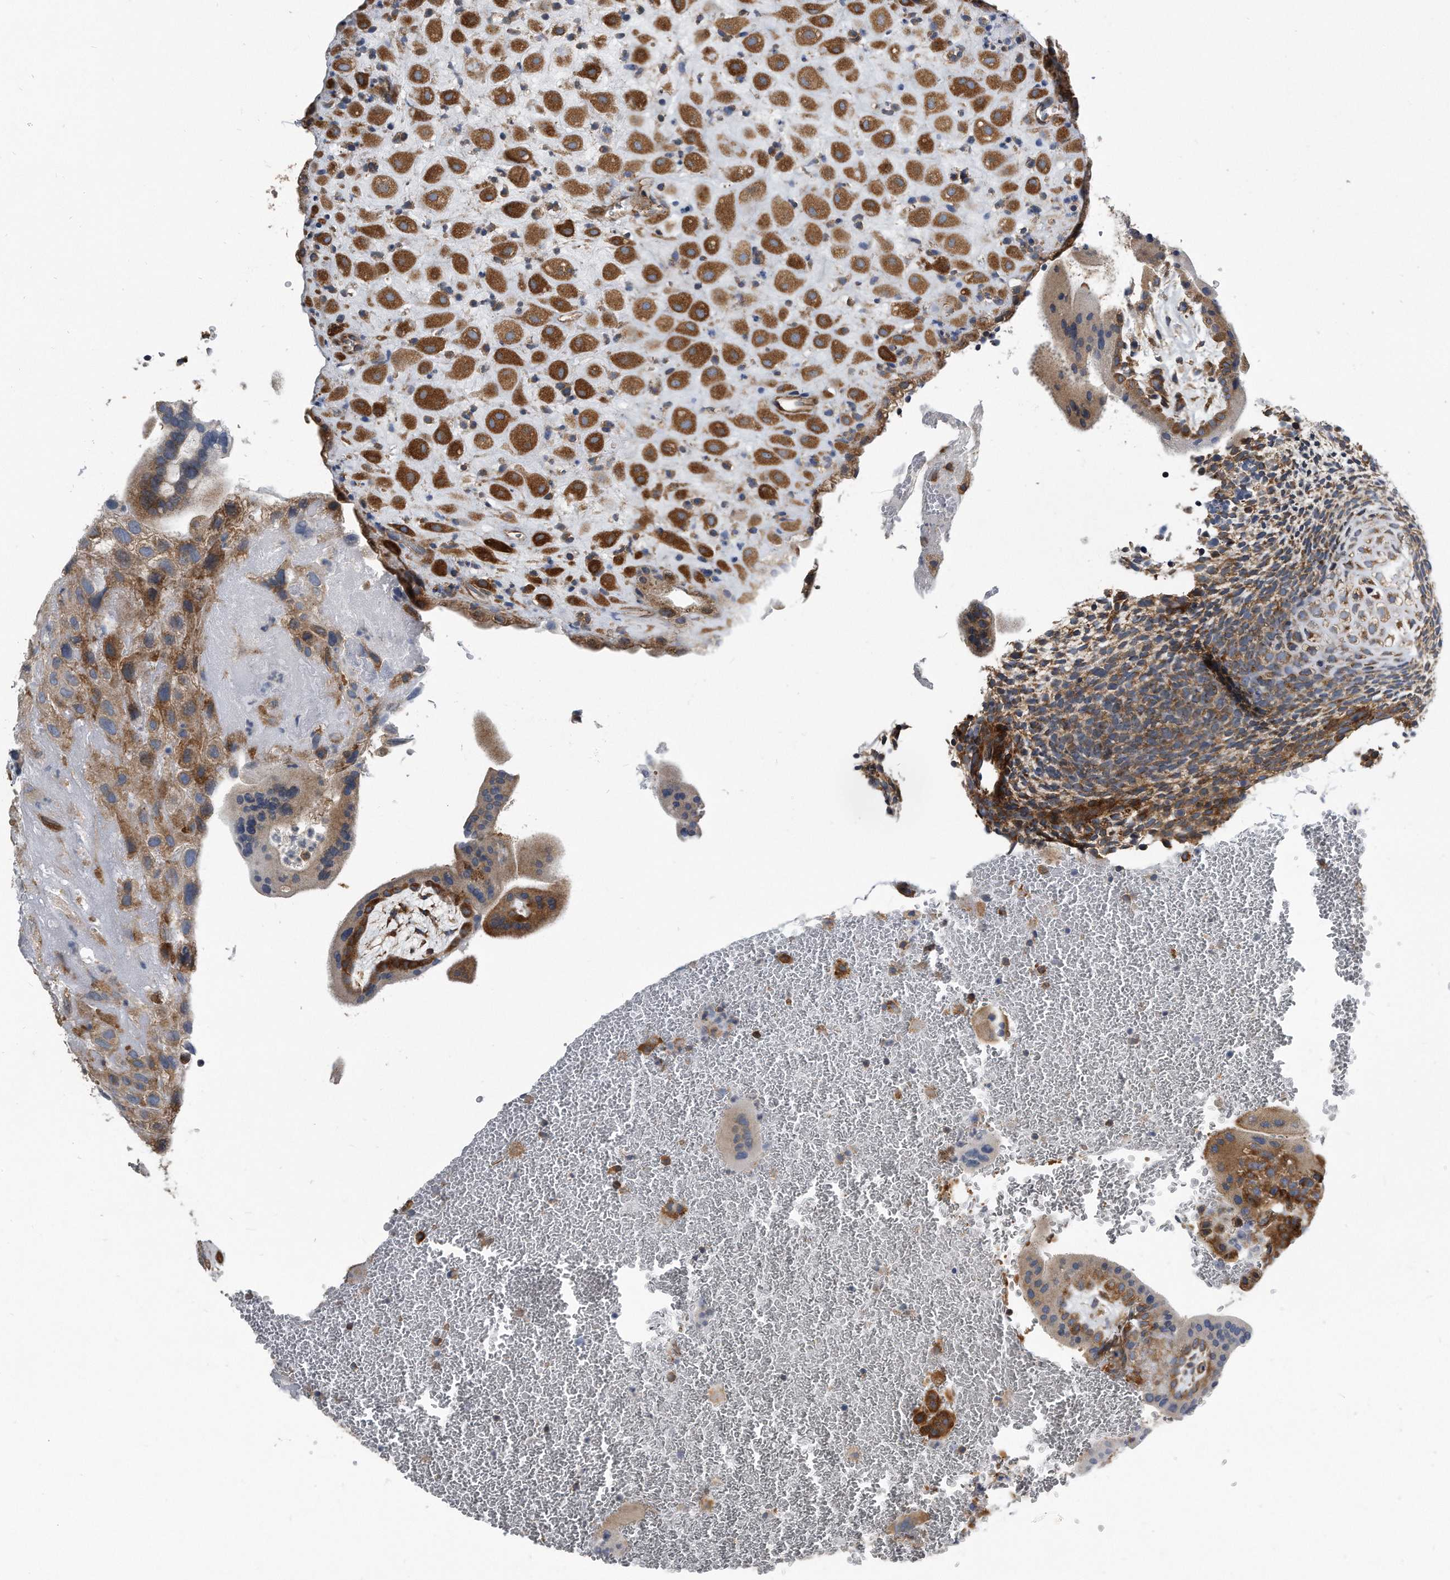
{"staining": {"intensity": "strong", "quantity": ">75%", "location": "cytoplasmic/membranous"}, "tissue": "placenta", "cell_type": "Decidual cells", "image_type": "normal", "snomed": [{"axis": "morphology", "description": "Normal tissue, NOS"}, {"axis": "topography", "description": "Placenta"}], "caption": "The photomicrograph demonstrates staining of unremarkable placenta, revealing strong cytoplasmic/membranous protein positivity (brown color) within decidual cells.", "gene": "EIF2B4", "patient": {"sex": "female", "age": 35}}